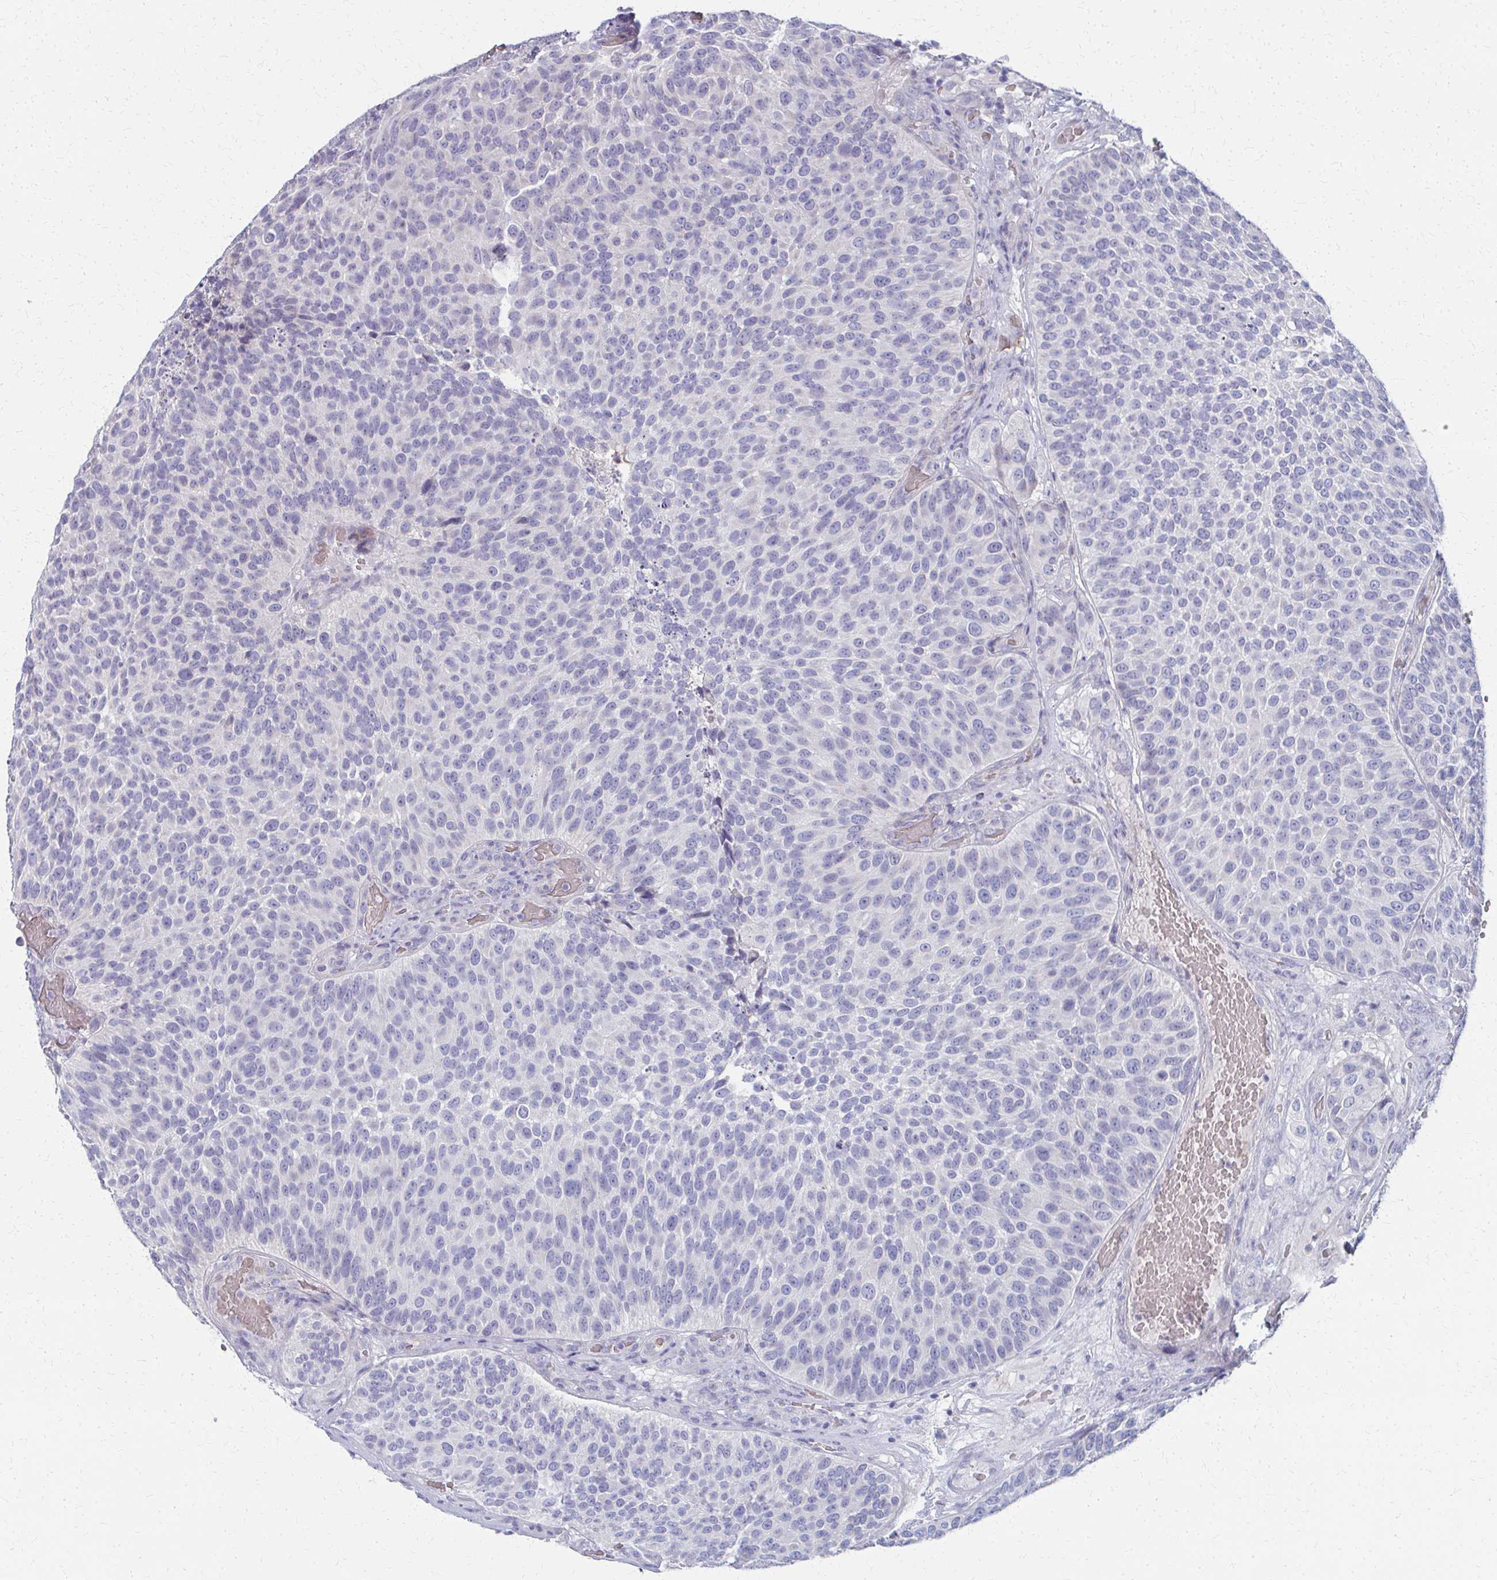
{"staining": {"intensity": "negative", "quantity": "none", "location": "none"}, "tissue": "urothelial cancer", "cell_type": "Tumor cells", "image_type": "cancer", "snomed": [{"axis": "morphology", "description": "Urothelial carcinoma, Low grade"}, {"axis": "topography", "description": "Urinary bladder"}], "caption": "This is a photomicrograph of immunohistochemistry staining of urothelial cancer, which shows no staining in tumor cells.", "gene": "MS4A2", "patient": {"sex": "male", "age": 76}}